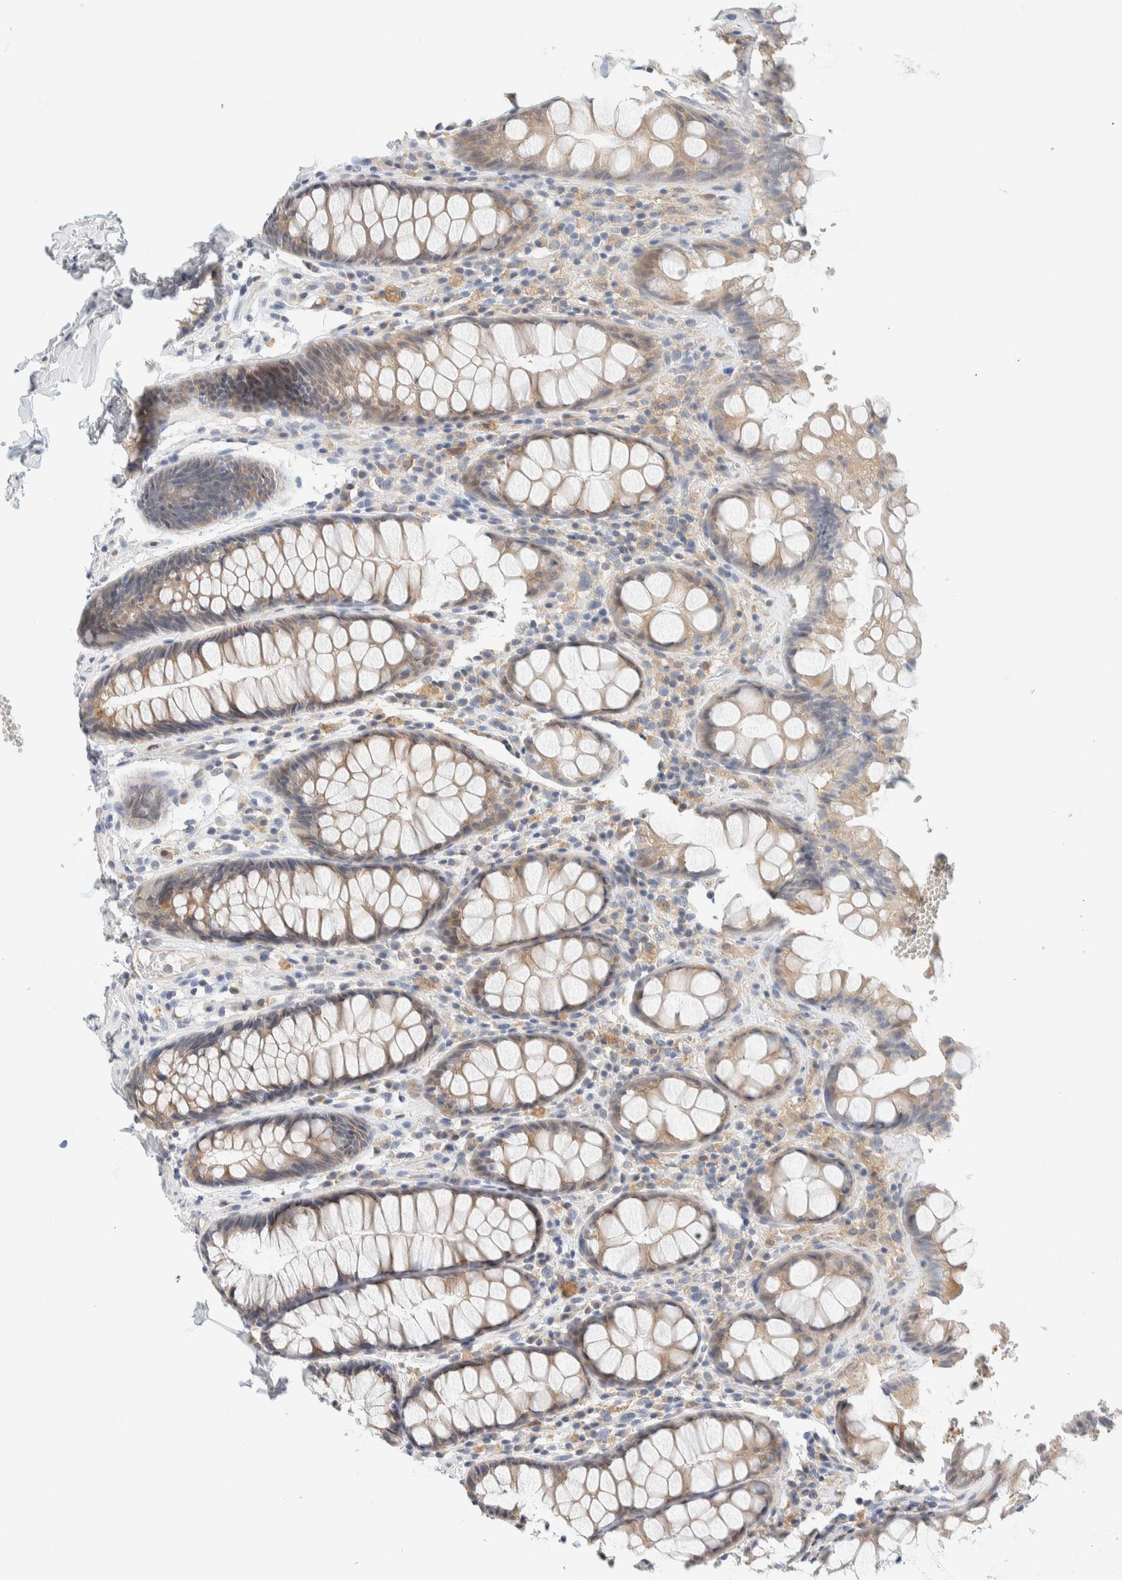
{"staining": {"intensity": "moderate", "quantity": "25%-75%", "location": "cytoplasmic/membranous"}, "tissue": "rectum", "cell_type": "Glandular cells", "image_type": "normal", "snomed": [{"axis": "morphology", "description": "Normal tissue, NOS"}, {"axis": "topography", "description": "Rectum"}], "caption": "Protein staining of unremarkable rectum displays moderate cytoplasmic/membranous staining in approximately 25%-75% of glandular cells.", "gene": "SUMF2", "patient": {"sex": "male", "age": 64}}